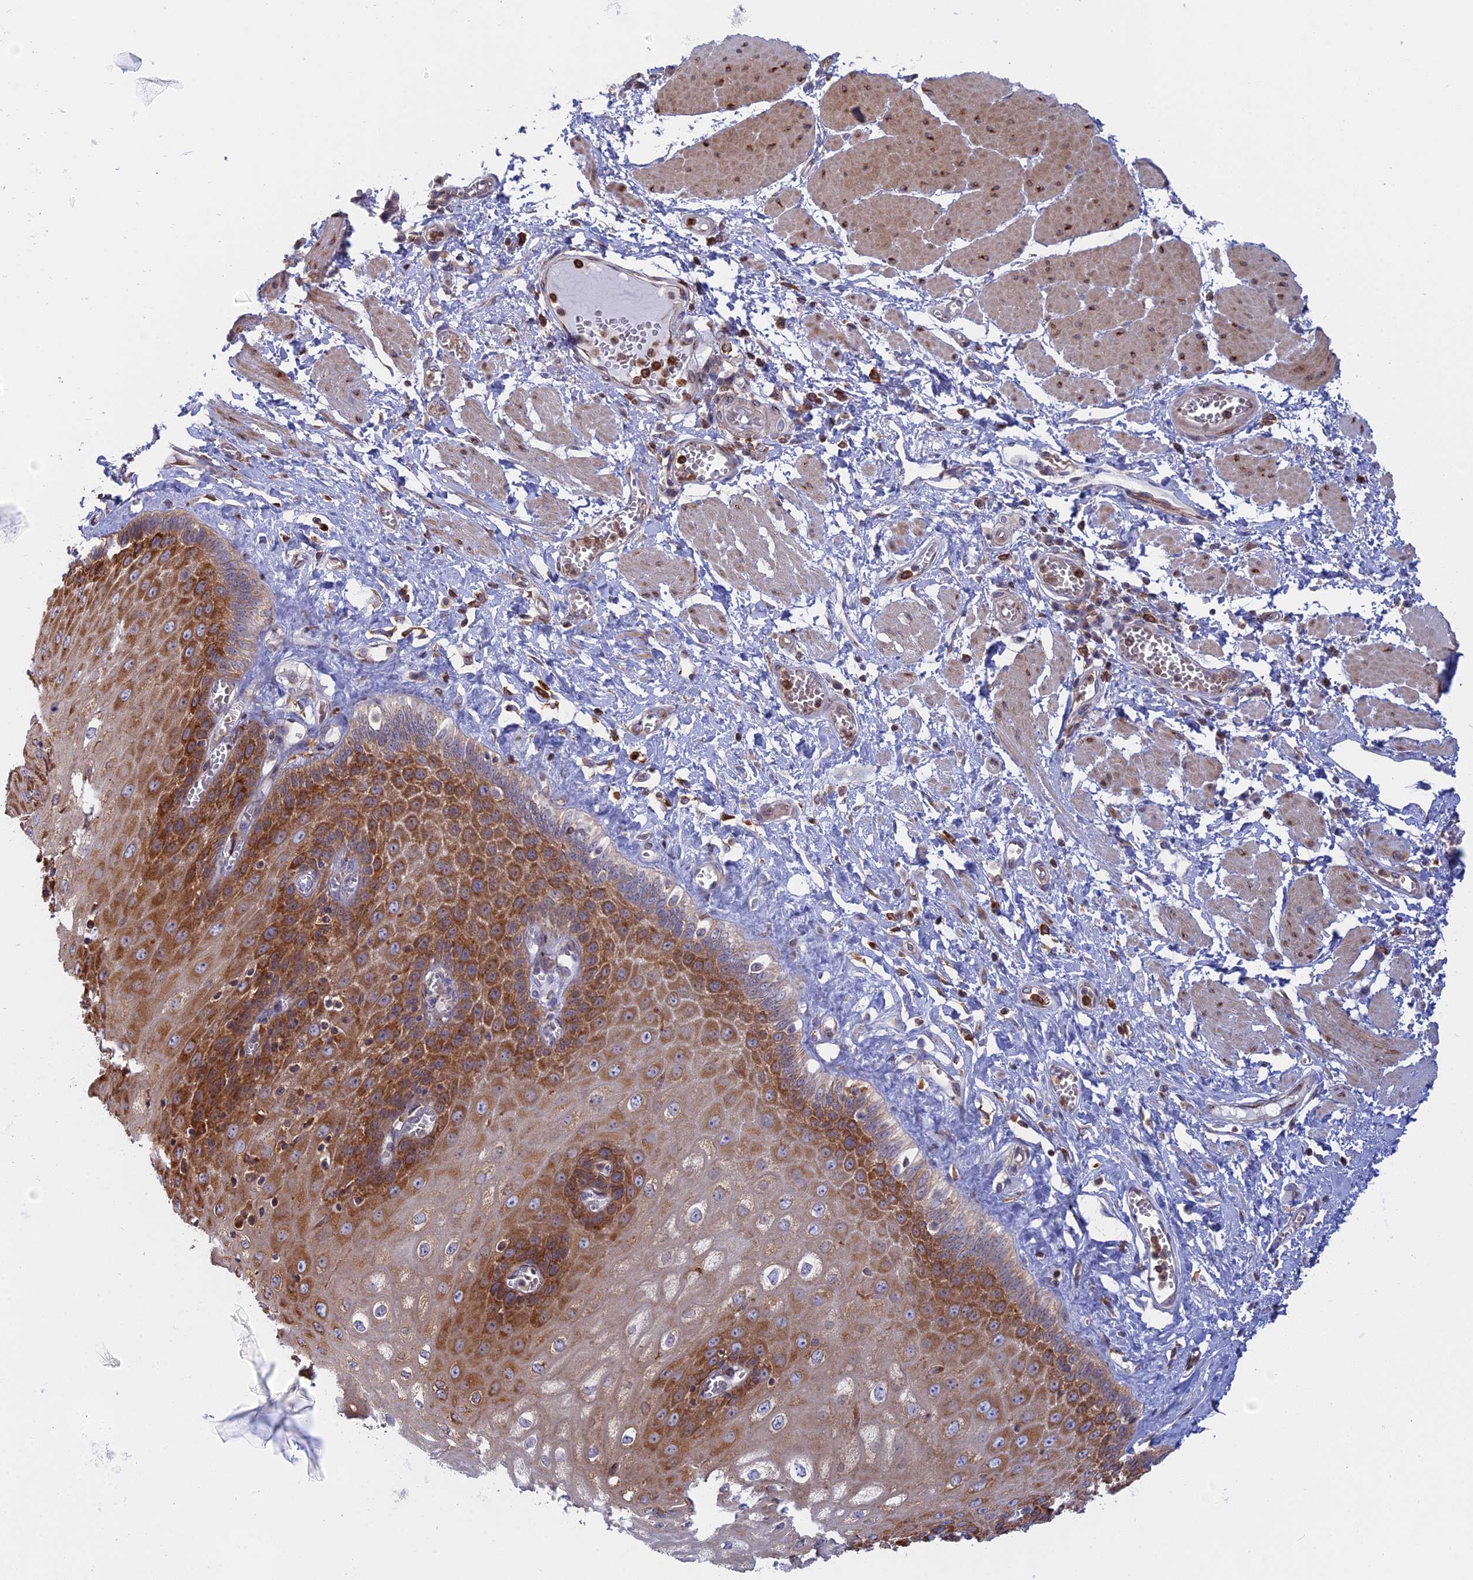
{"staining": {"intensity": "moderate", "quantity": "25%-75%", "location": "cytoplasmic/membranous"}, "tissue": "esophagus", "cell_type": "Squamous epithelial cells", "image_type": "normal", "snomed": [{"axis": "morphology", "description": "Normal tissue, NOS"}, {"axis": "topography", "description": "Esophagus"}], "caption": "Protein analysis of normal esophagus shows moderate cytoplasmic/membranous expression in about 25%-75% of squamous epithelial cells. Nuclei are stained in blue.", "gene": "GMIP", "patient": {"sex": "male", "age": 60}}